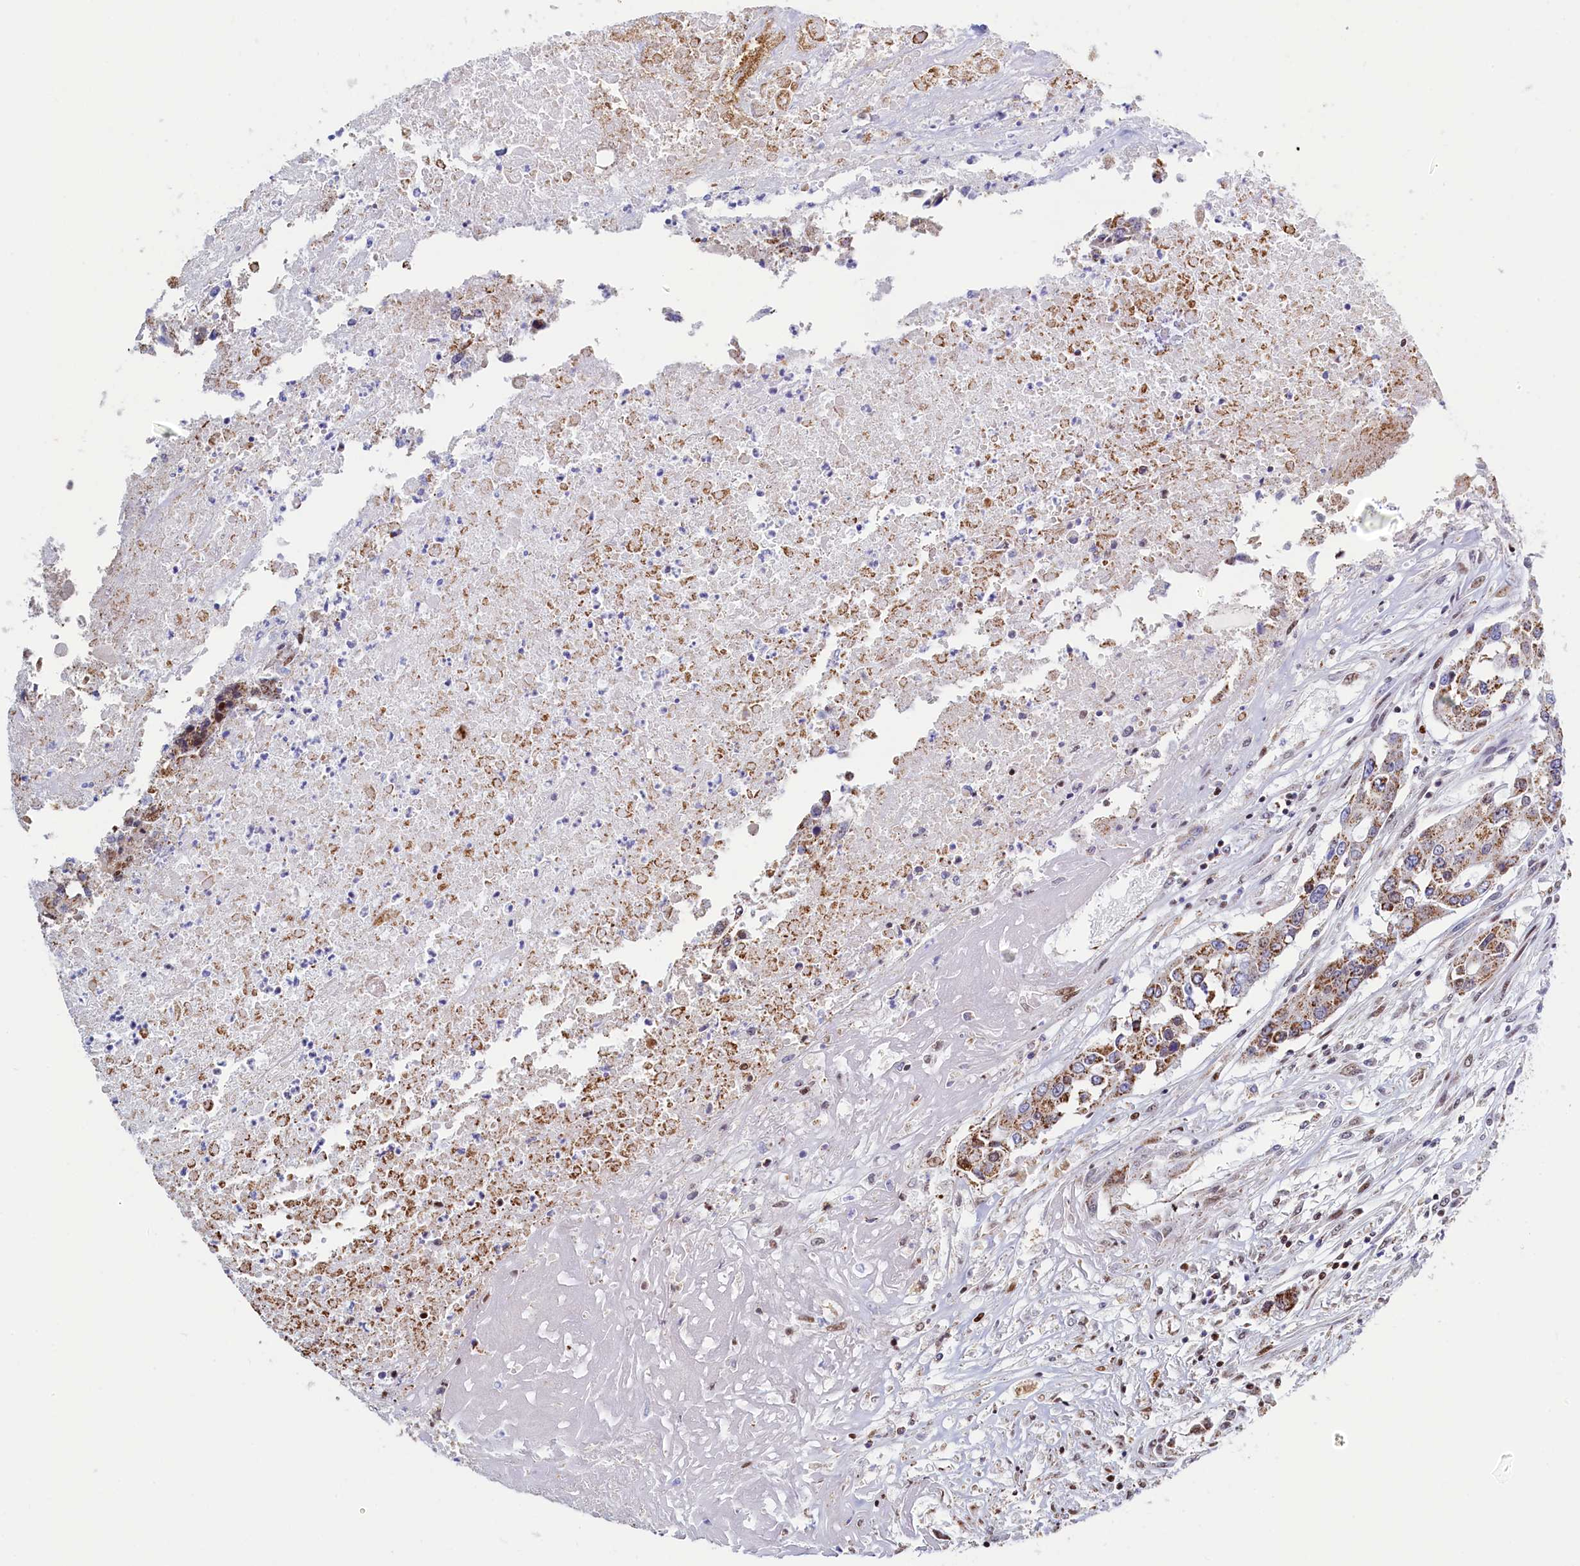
{"staining": {"intensity": "moderate", "quantity": ">75%", "location": "cytoplasmic/membranous"}, "tissue": "colorectal cancer", "cell_type": "Tumor cells", "image_type": "cancer", "snomed": [{"axis": "morphology", "description": "Adenocarcinoma, NOS"}, {"axis": "topography", "description": "Colon"}], "caption": "An immunohistochemistry (IHC) image of tumor tissue is shown. Protein staining in brown shows moderate cytoplasmic/membranous positivity in colorectal cancer within tumor cells. Using DAB (brown) and hematoxylin (blue) stains, captured at high magnification using brightfield microscopy.", "gene": "HDGFL3", "patient": {"sex": "male", "age": 77}}